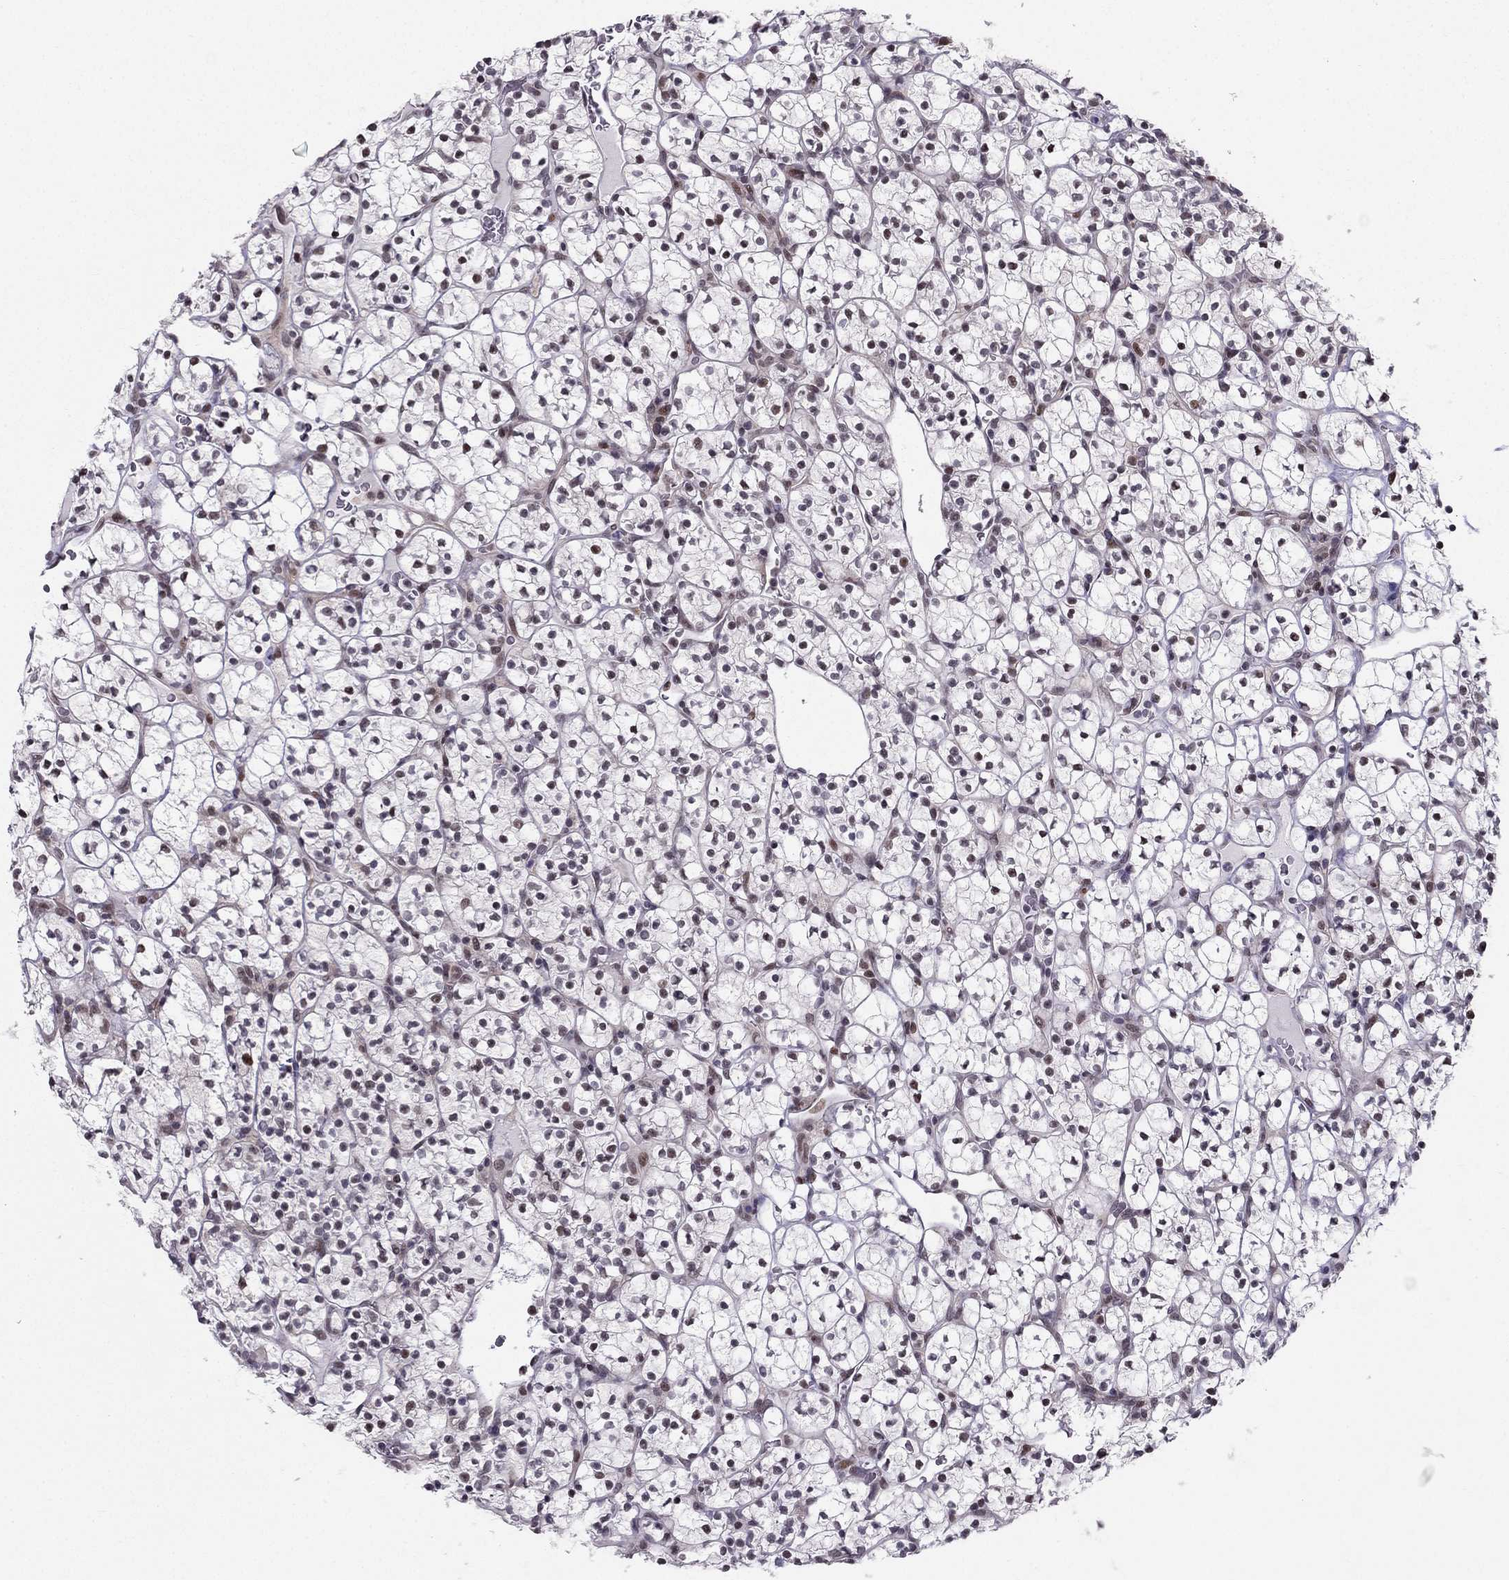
{"staining": {"intensity": "moderate", "quantity": "<25%", "location": "nuclear"}, "tissue": "renal cancer", "cell_type": "Tumor cells", "image_type": "cancer", "snomed": [{"axis": "morphology", "description": "Adenocarcinoma, NOS"}, {"axis": "topography", "description": "Kidney"}], "caption": "Renal adenocarcinoma was stained to show a protein in brown. There is low levels of moderate nuclear positivity in approximately <25% of tumor cells.", "gene": "RPRD2", "patient": {"sex": "female", "age": 89}}